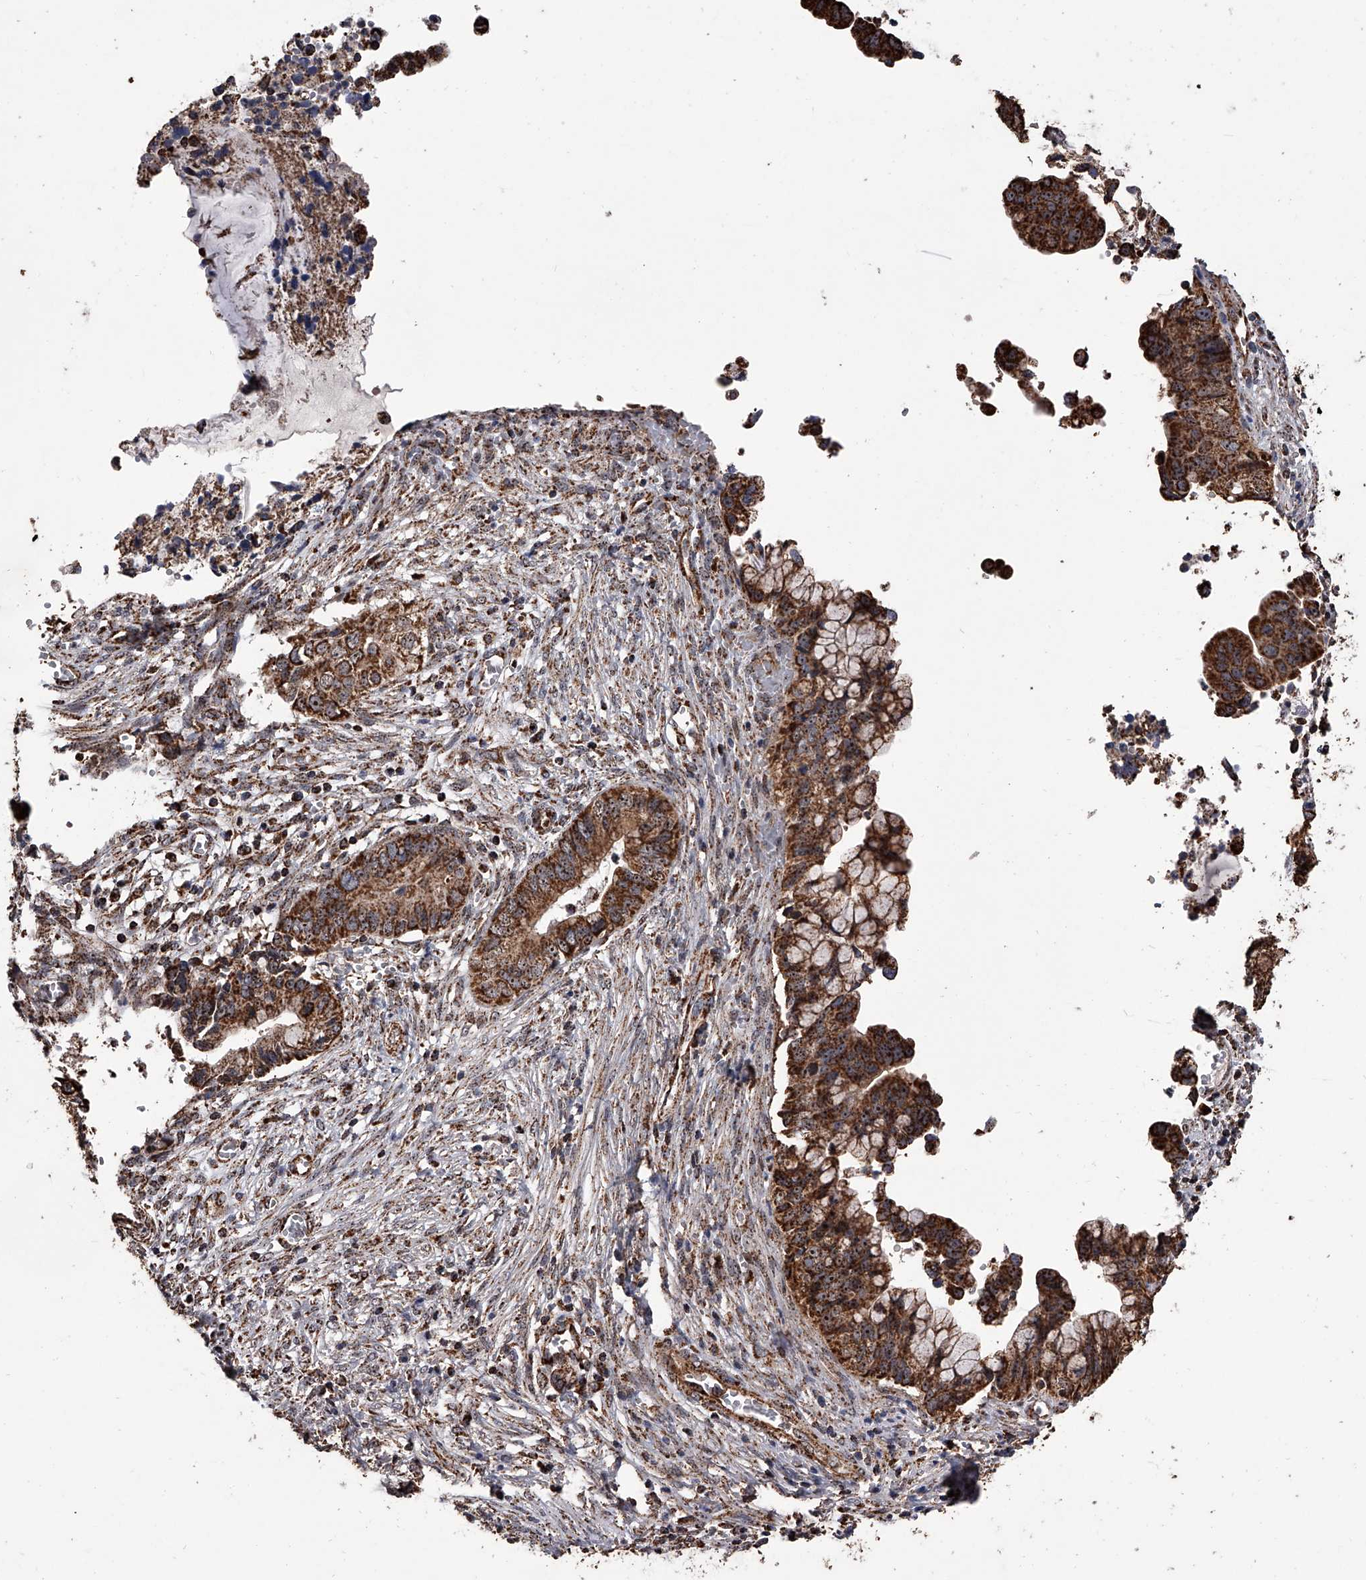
{"staining": {"intensity": "strong", "quantity": ">75%", "location": "cytoplasmic/membranous"}, "tissue": "cervical cancer", "cell_type": "Tumor cells", "image_type": "cancer", "snomed": [{"axis": "morphology", "description": "Adenocarcinoma, NOS"}, {"axis": "topography", "description": "Cervix"}], "caption": "The histopathology image reveals staining of cervical adenocarcinoma, revealing strong cytoplasmic/membranous protein staining (brown color) within tumor cells.", "gene": "SMPDL3A", "patient": {"sex": "female", "age": 44}}